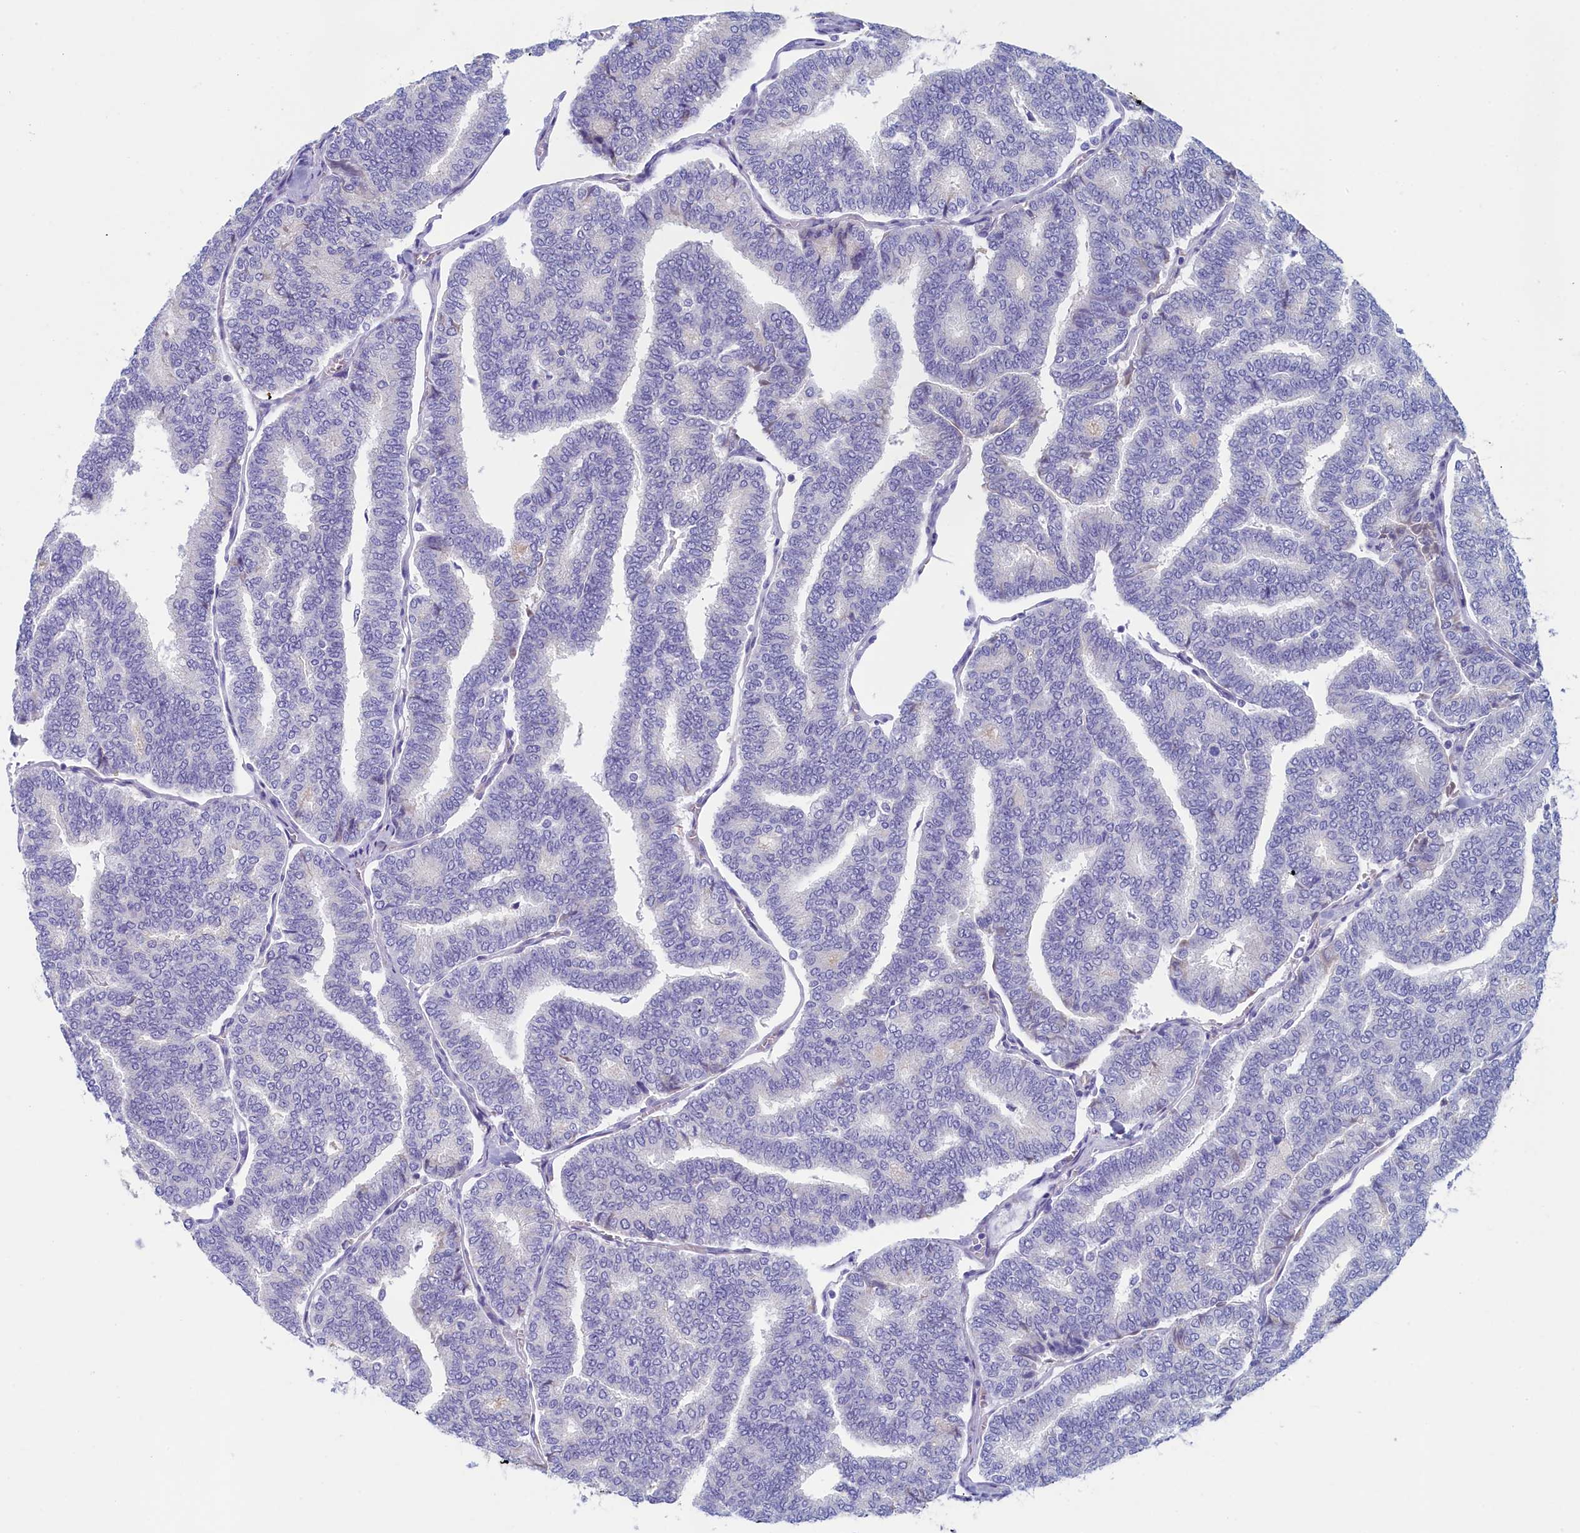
{"staining": {"intensity": "negative", "quantity": "none", "location": "none"}, "tissue": "thyroid cancer", "cell_type": "Tumor cells", "image_type": "cancer", "snomed": [{"axis": "morphology", "description": "Papillary adenocarcinoma, NOS"}, {"axis": "topography", "description": "Thyroid gland"}], "caption": "An immunohistochemistry histopathology image of thyroid papillary adenocarcinoma is shown. There is no staining in tumor cells of thyroid papillary adenocarcinoma.", "gene": "GUCA1C", "patient": {"sex": "female", "age": 35}}